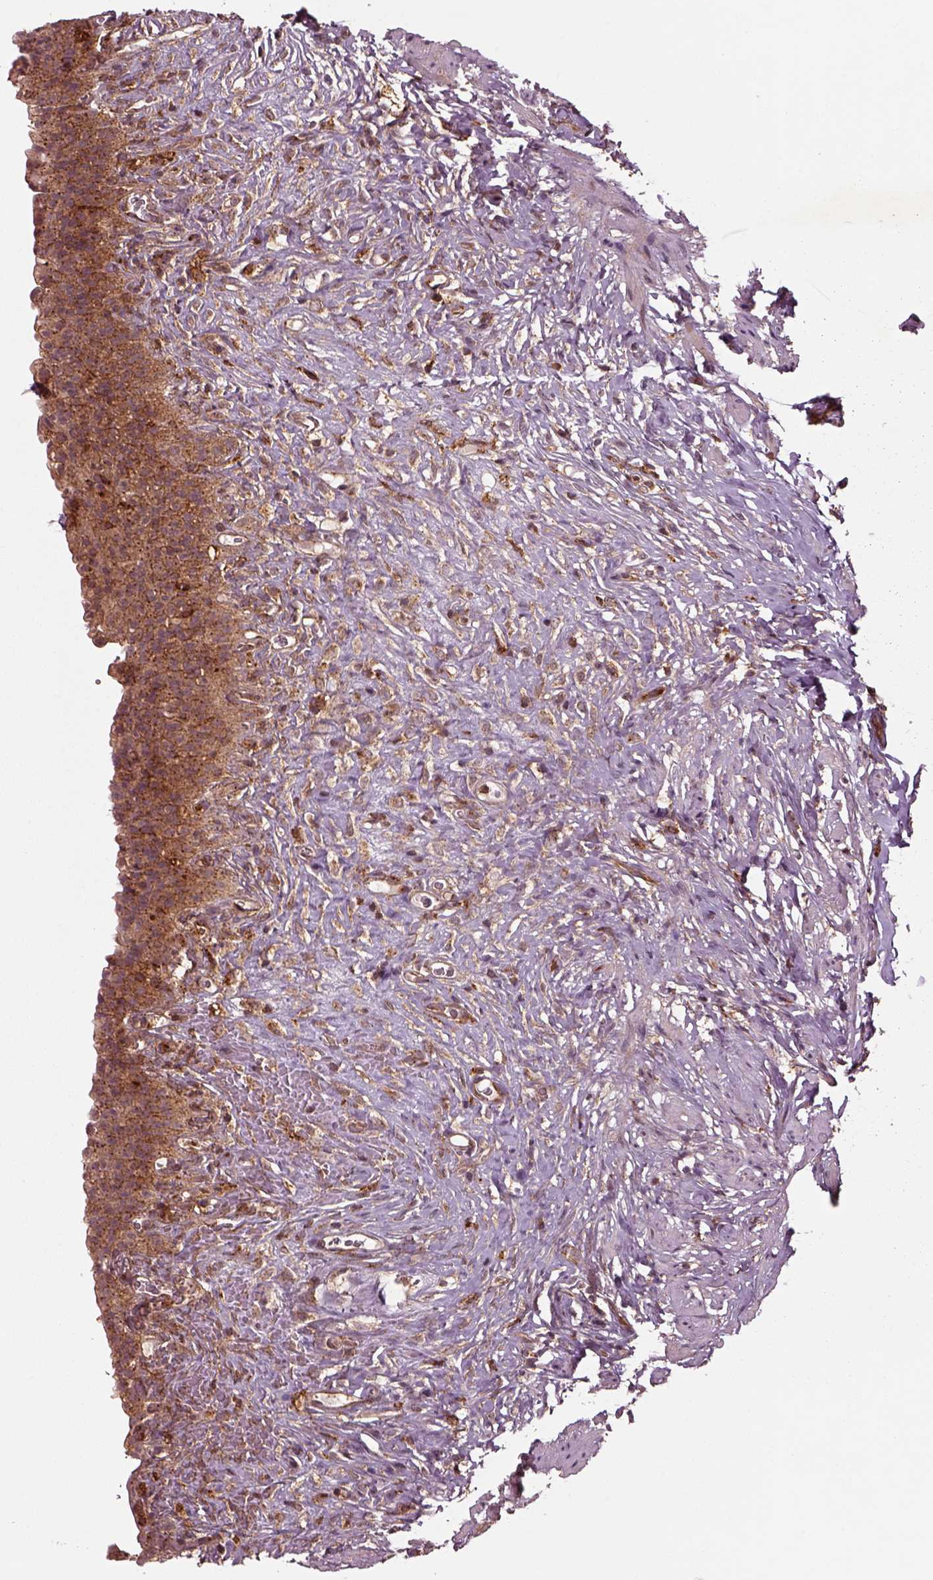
{"staining": {"intensity": "moderate", "quantity": ">75%", "location": "cytoplasmic/membranous"}, "tissue": "urinary bladder", "cell_type": "Urothelial cells", "image_type": "normal", "snomed": [{"axis": "morphology", "description": "Normal tissue, NOS"}, {"axis": "topography", "description": "Urinary bladder"}, {"axis": "topography", "description": "Prostate"}], "caption": "The histopathology image exhibits a brown stain indicating the presence of a protein in the cytoplasmic/membranous of urothelial cells in urinary bladder.", "gene": "WASHC2A", "patient": {"sex": "male", "age": 76}}